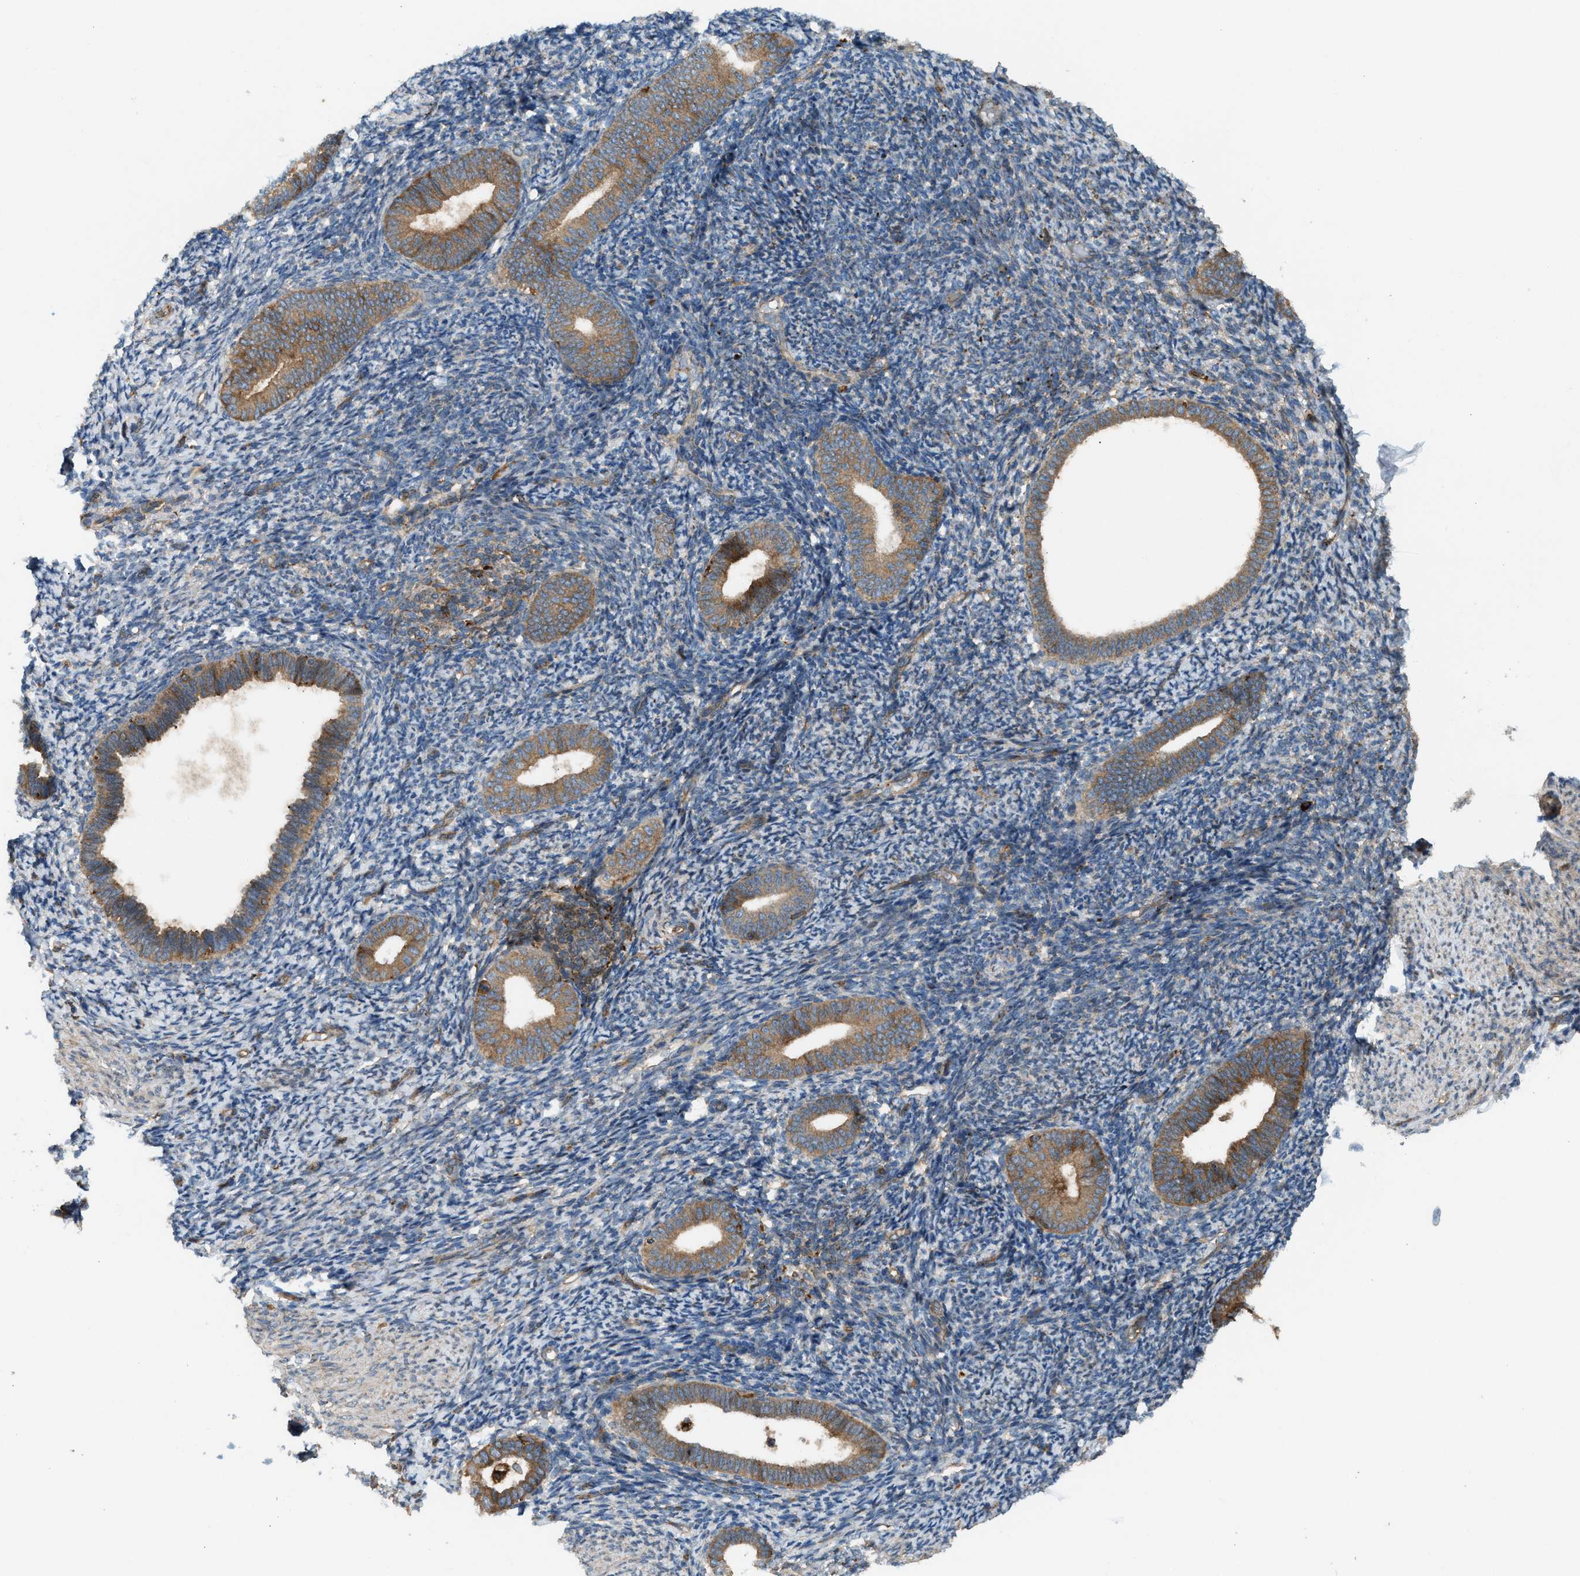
{"staining": {"intensity": "moderate", "quantity": "25%-75%", "location": "cytoplasmic/membranous"}, "tissue": "endometrium", "cell_type": "Cells in endometrial stroma", "image_type": "normal", "snomed": [{"axis": "morphology", "description": "Normal tissue, NOS"}, {"axis": "topography", "description": "Endometrium"}], "caption": "An IHC micrograph of benign tissue is shown. Protein staining in brown highlights moderate cytoplasmic/membranous positivity in endometrium within cells in endometrial stroma. (DAB IHC, brown staining for protein, blue staining for nuclei).", "gene": "BAIAP2L1", "patient": {"sex": "female", "age": 66}}